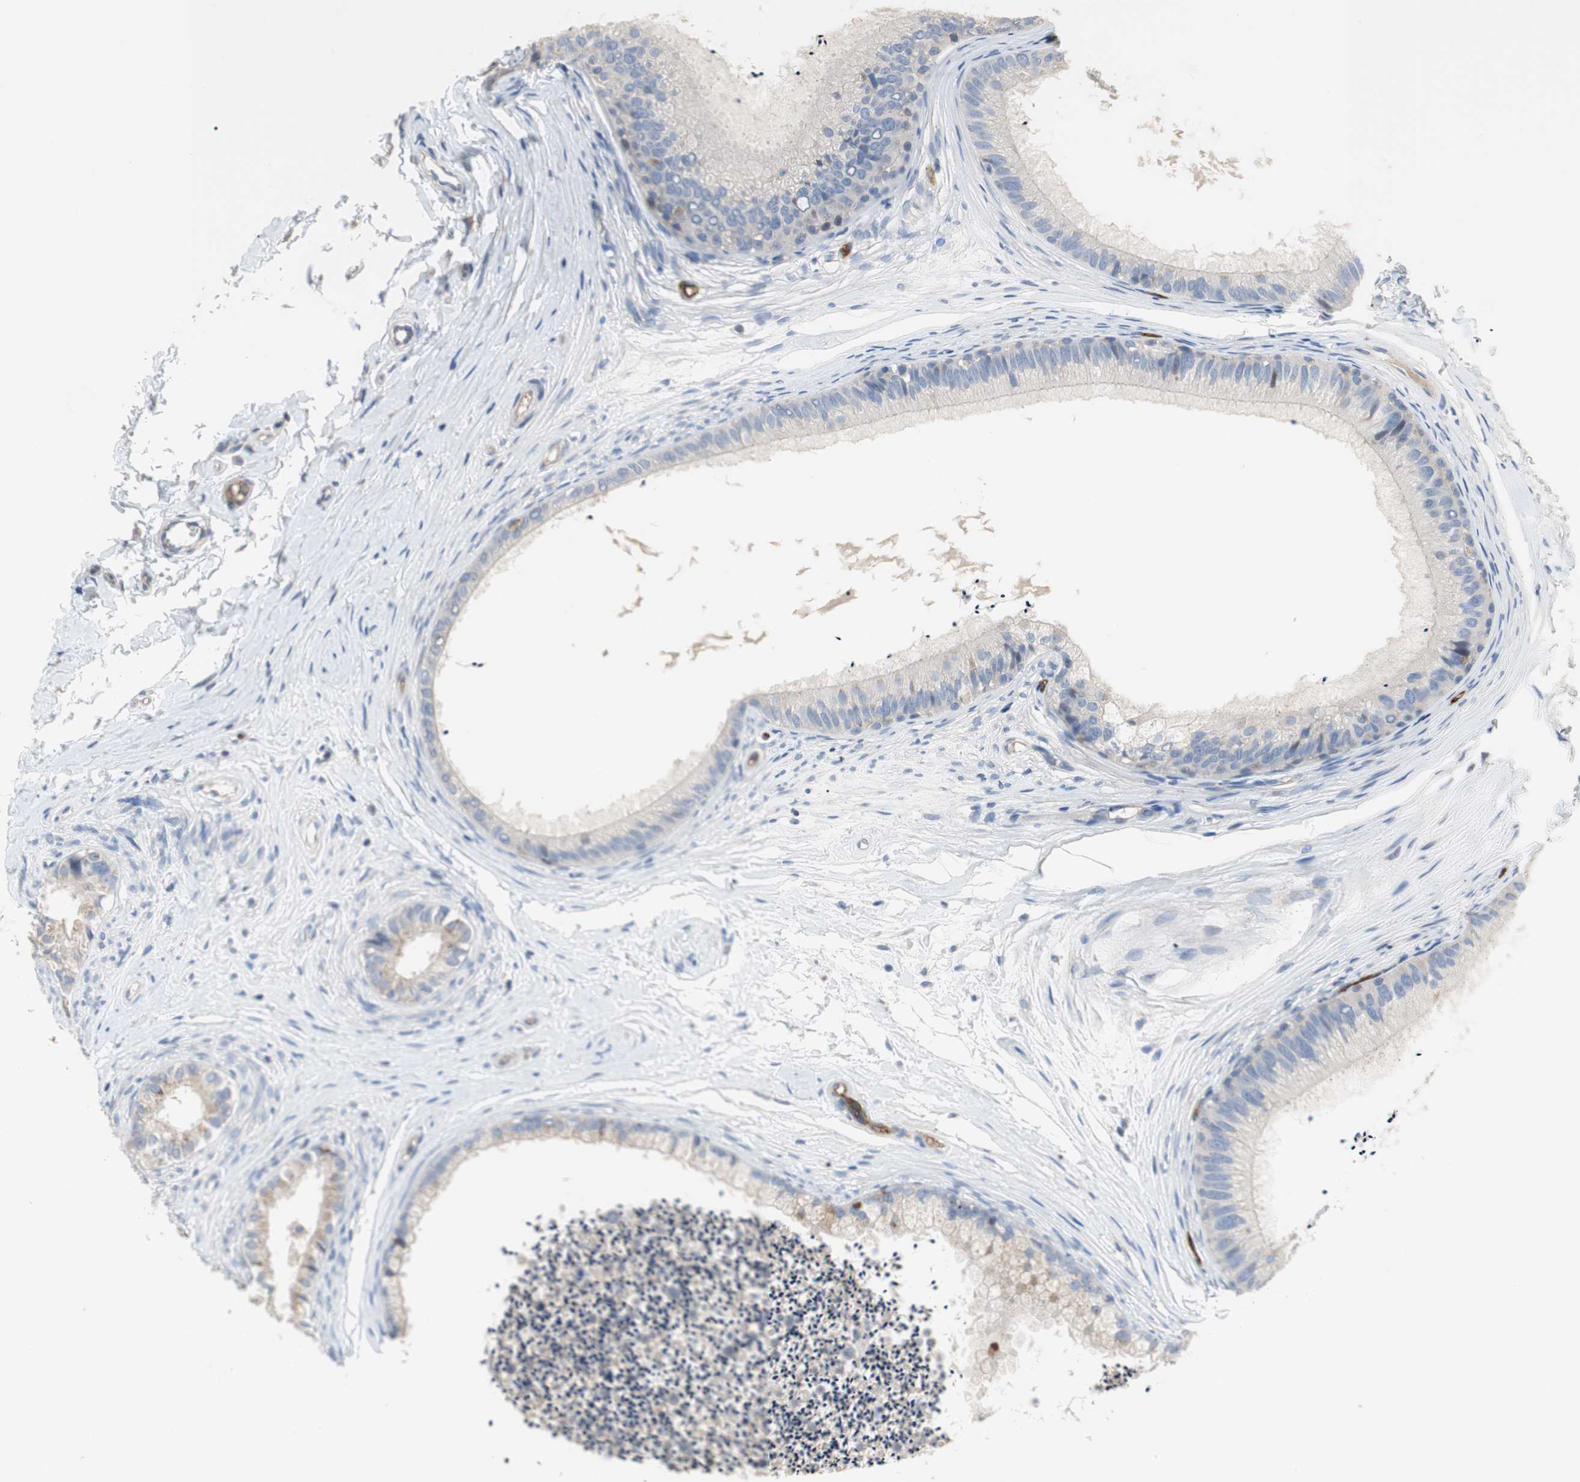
{"staining": {"intensity": "moderate", "quantity": "25%-75%", "location": "cytoplasmic/membranous"}, "tissue": "epididymis", "cell_type": "Glandular cells", "image_type": "normal", "snomed": [{"axis": "morphology", "description": "Normal tissue, NOS"}, {"axis": "topography", "description": "Epididymis"}], "caption": "The micrograph shows staining of unremarkable epididymis, revealing moderate cytoplasmic/membranous protein expression (brown color) within glandular cells.", "gene": "ALPL", "patient": {"sex": "male", "age": 56}}